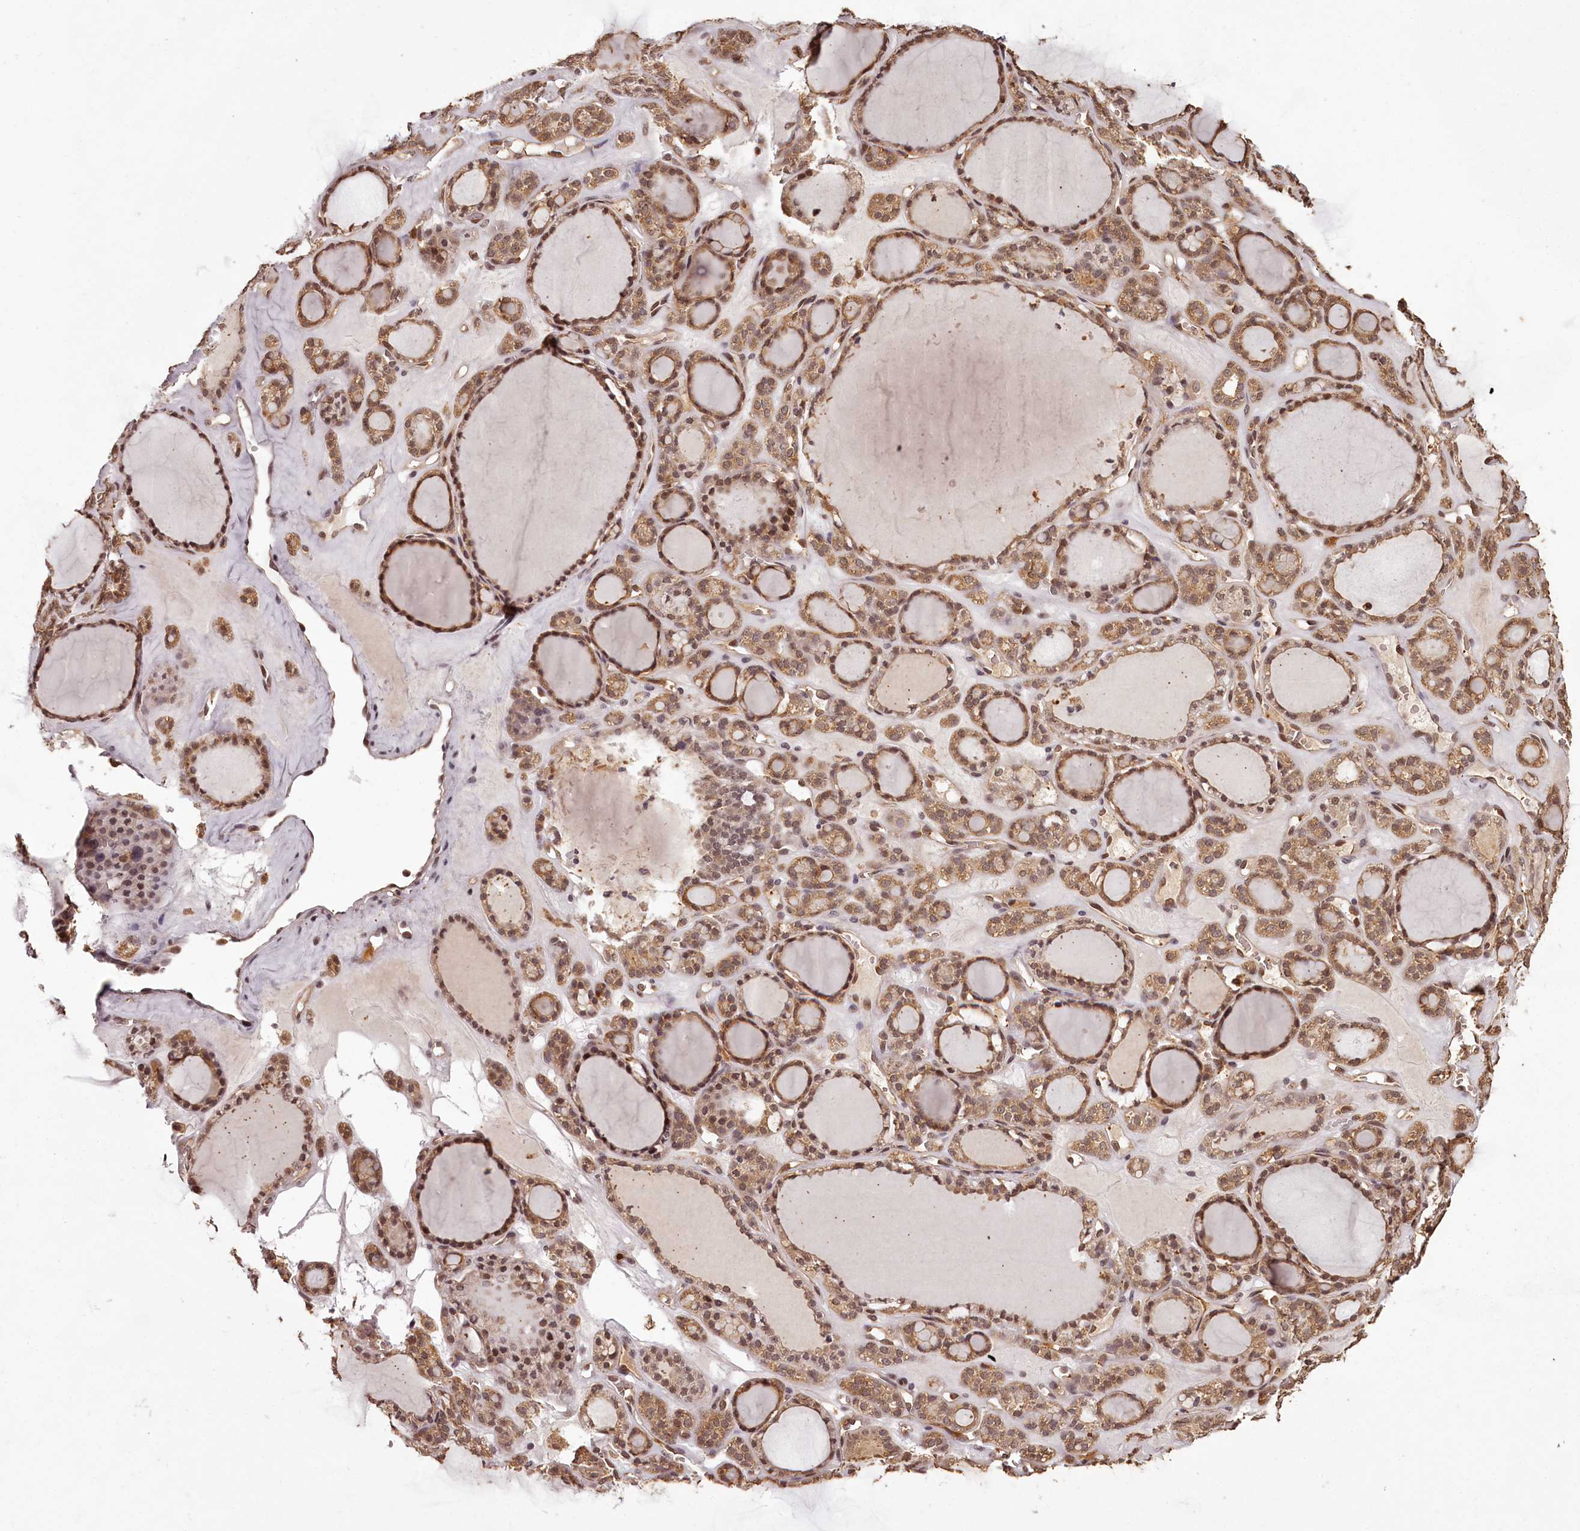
{"staining": {"intensity": "moderate", "quantity": ">75%", "location": "cytoplasmic/membranous,nuclear"}, "tissue": "thyroid gland", "cell_type": "Glandular cells", "image_type": "normal", "snomed": [{"axis": "morphology", "description": "Normal tissue, NOS"}, {"axis": "topography", "description": "Thyroid gland"}], "caption": "Human thyroid gland stained for a protein (brown) exhibits moderate cytoplasmic/membranous,nuclear positive staining in about >75% of glandular cells.", "gene": "NPRL2", "patient": {"sex": "female", "age": 28}}